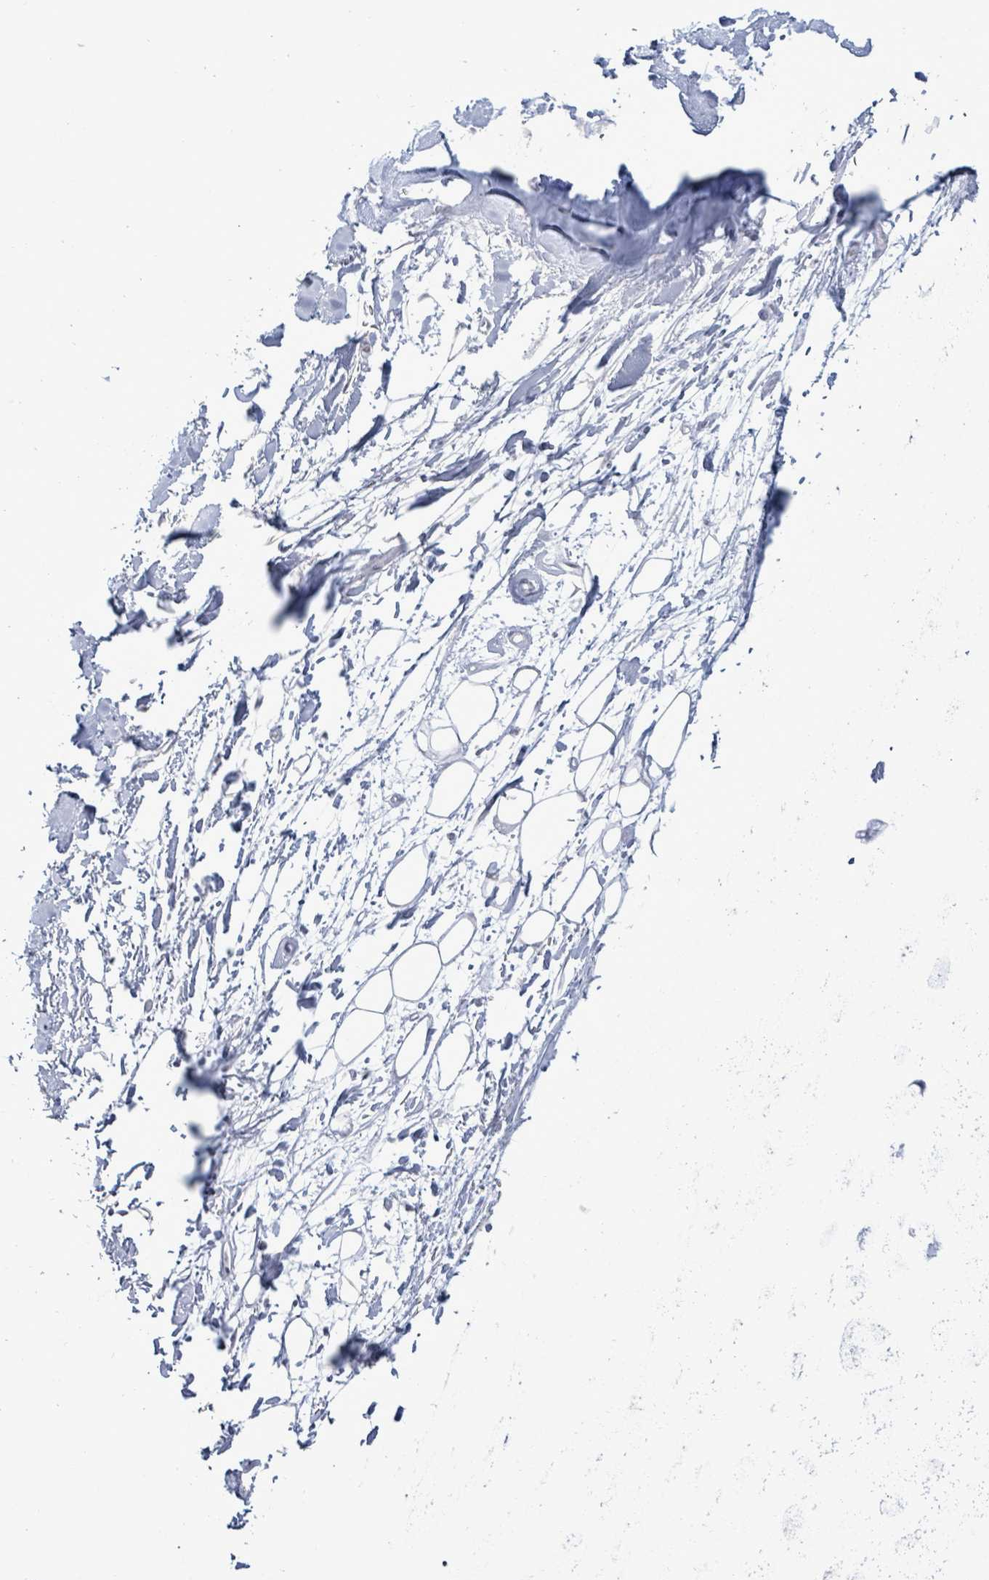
{"staining": {"intensity": "negative", "quantity": "none", "location": "none"}, "tissue": "adipose tissue", "cell_type": "Adipocytes", "image_type": "normal", "snomed": [{"axis": "morphology", "description": "Normal tissue, NOS"}, {"axis": "topography", "description": "Cartilage tissue"}], "caption": "Immunohistochemistry image of normal adipose tissue: human adipose tissue stained with DAB (3,3'-diaminobenzidine) shows no significant protein expression in adipocytes. (DAB (3,3'-diaminobenzidine) IHC, high magnification).", "gene": "SERPINE3", "patient": {"sex": "male", "age": 57}}